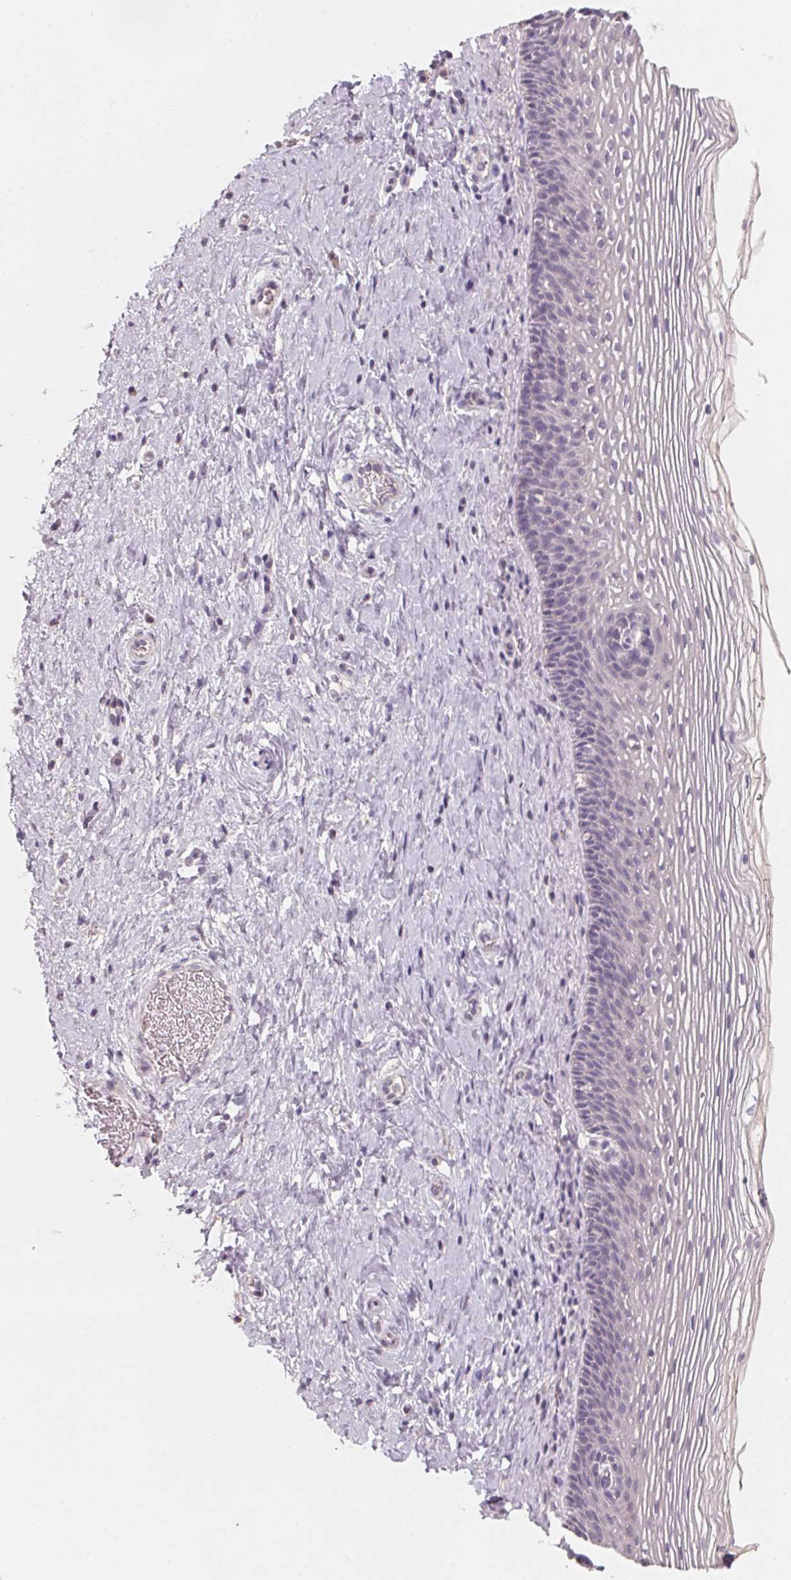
{"staining": {"intensity": "moderate", "quantity": ">75%", "location": "cytoplasmic/membranous"}, "tissue": "cervix", "cell_type": "Glandular cells", "image_type": "normal", "snomed": [{"axis": "morphology", "description": "Normal tissue, NOS"}, {"axis": "topography", "description": "Cervix"}], "caption": "Immunohistochemical staining of normal cervix exhibits >75% levels of moderate cytoplasmic/membranous protein staining in about >75% of glandular cells.", "gene": "TREH", "patient": {"sex": "female", "age": 34}}